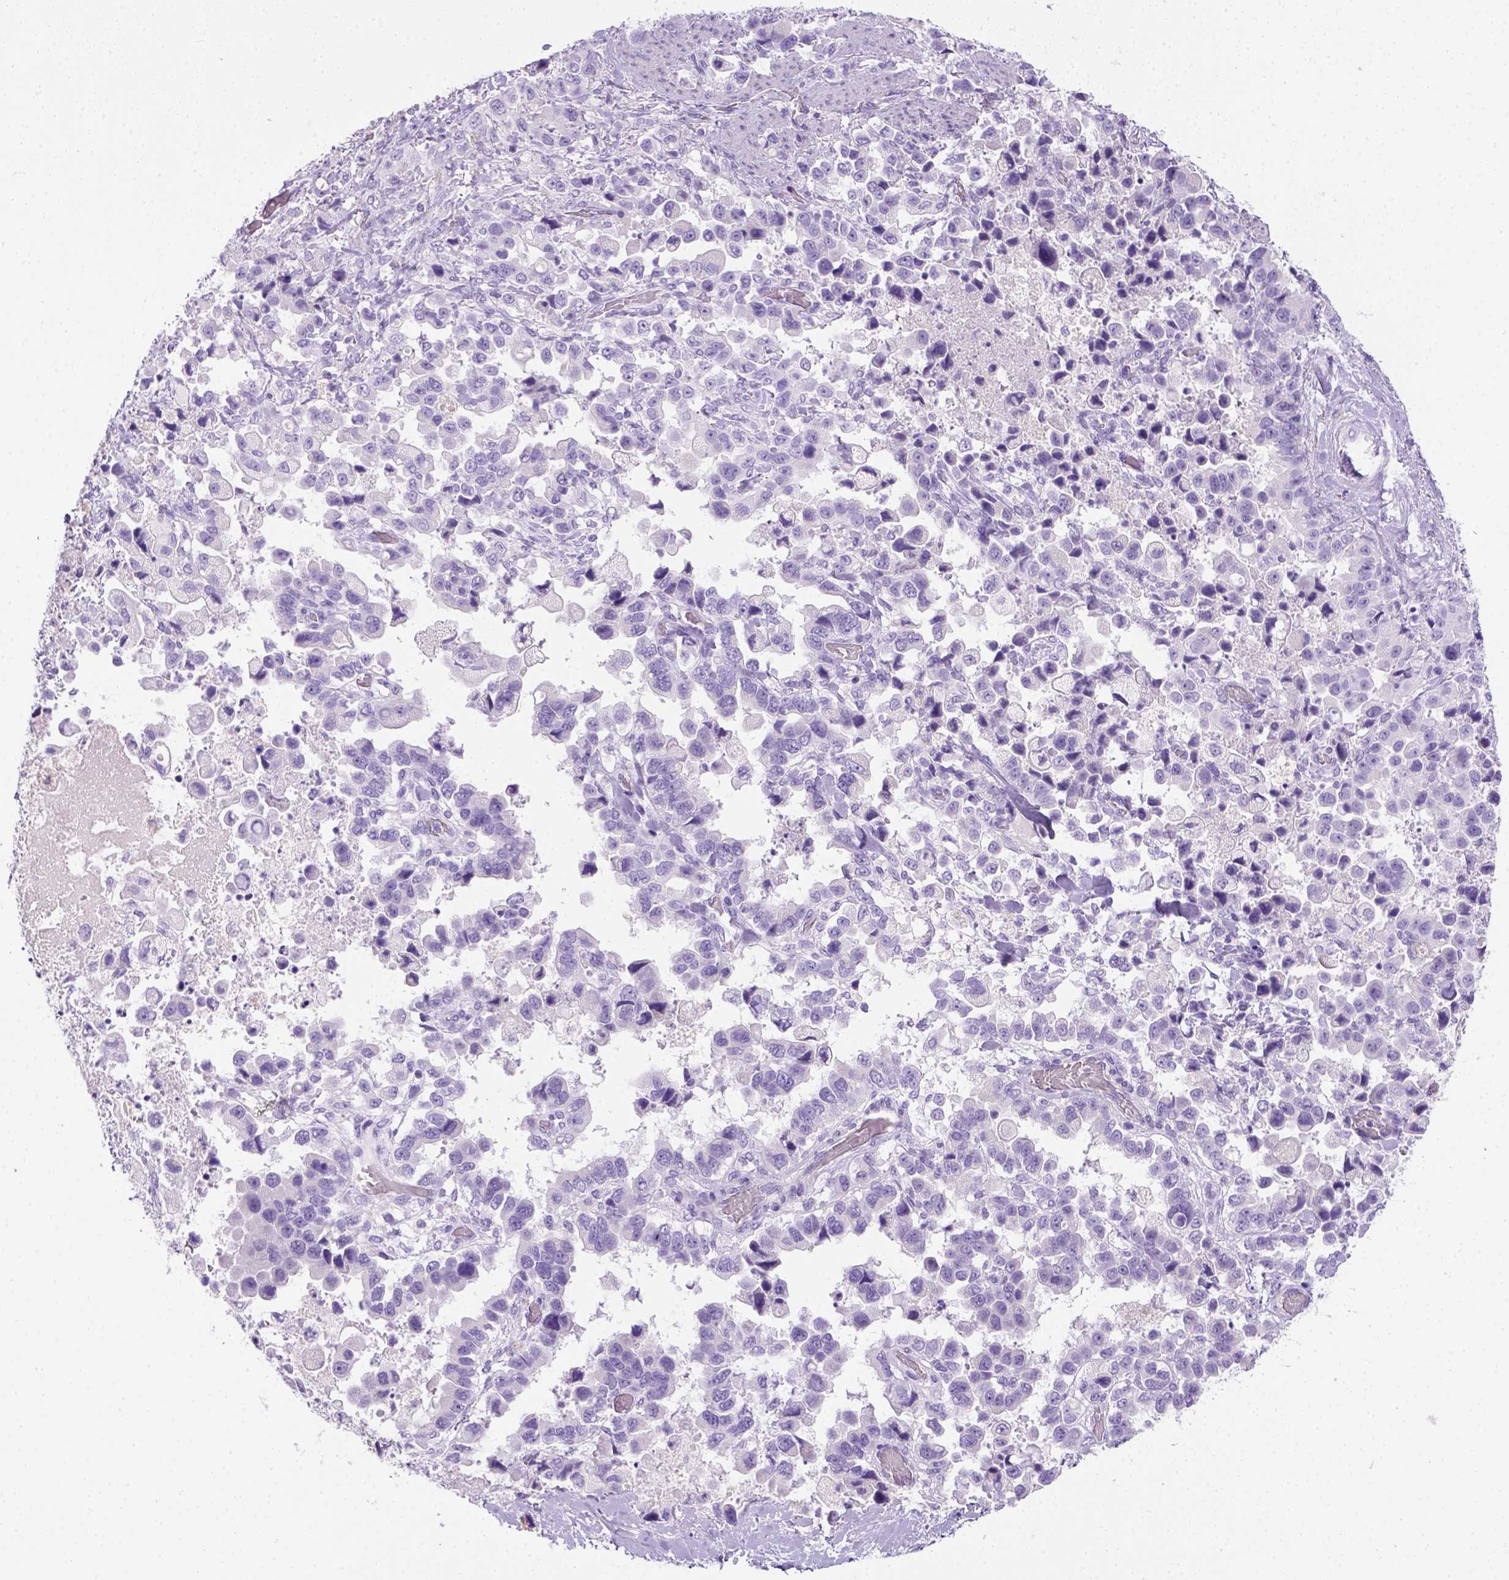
{"staining": {"intensity": "negative", "quantity": "none", "location": "none"}, "tissue": "stomach cancer", "cell_type": "Tumor cells", "image_type": "cancer", "snomed": [{"axis": "morphology", "description": "Adenocarcinoma, NOS"}, {"axis": "topography", "description": "Stomach"}], "caption": "This micrograph is of stomach adenocarcinoma stained with immunohistochemistry to label a protein in brown with the nuclei are counter-stained blue. There is no positivity in tumor cells.", "gene": "KRT71", "patient": {"sex": "male", "age": 59}}